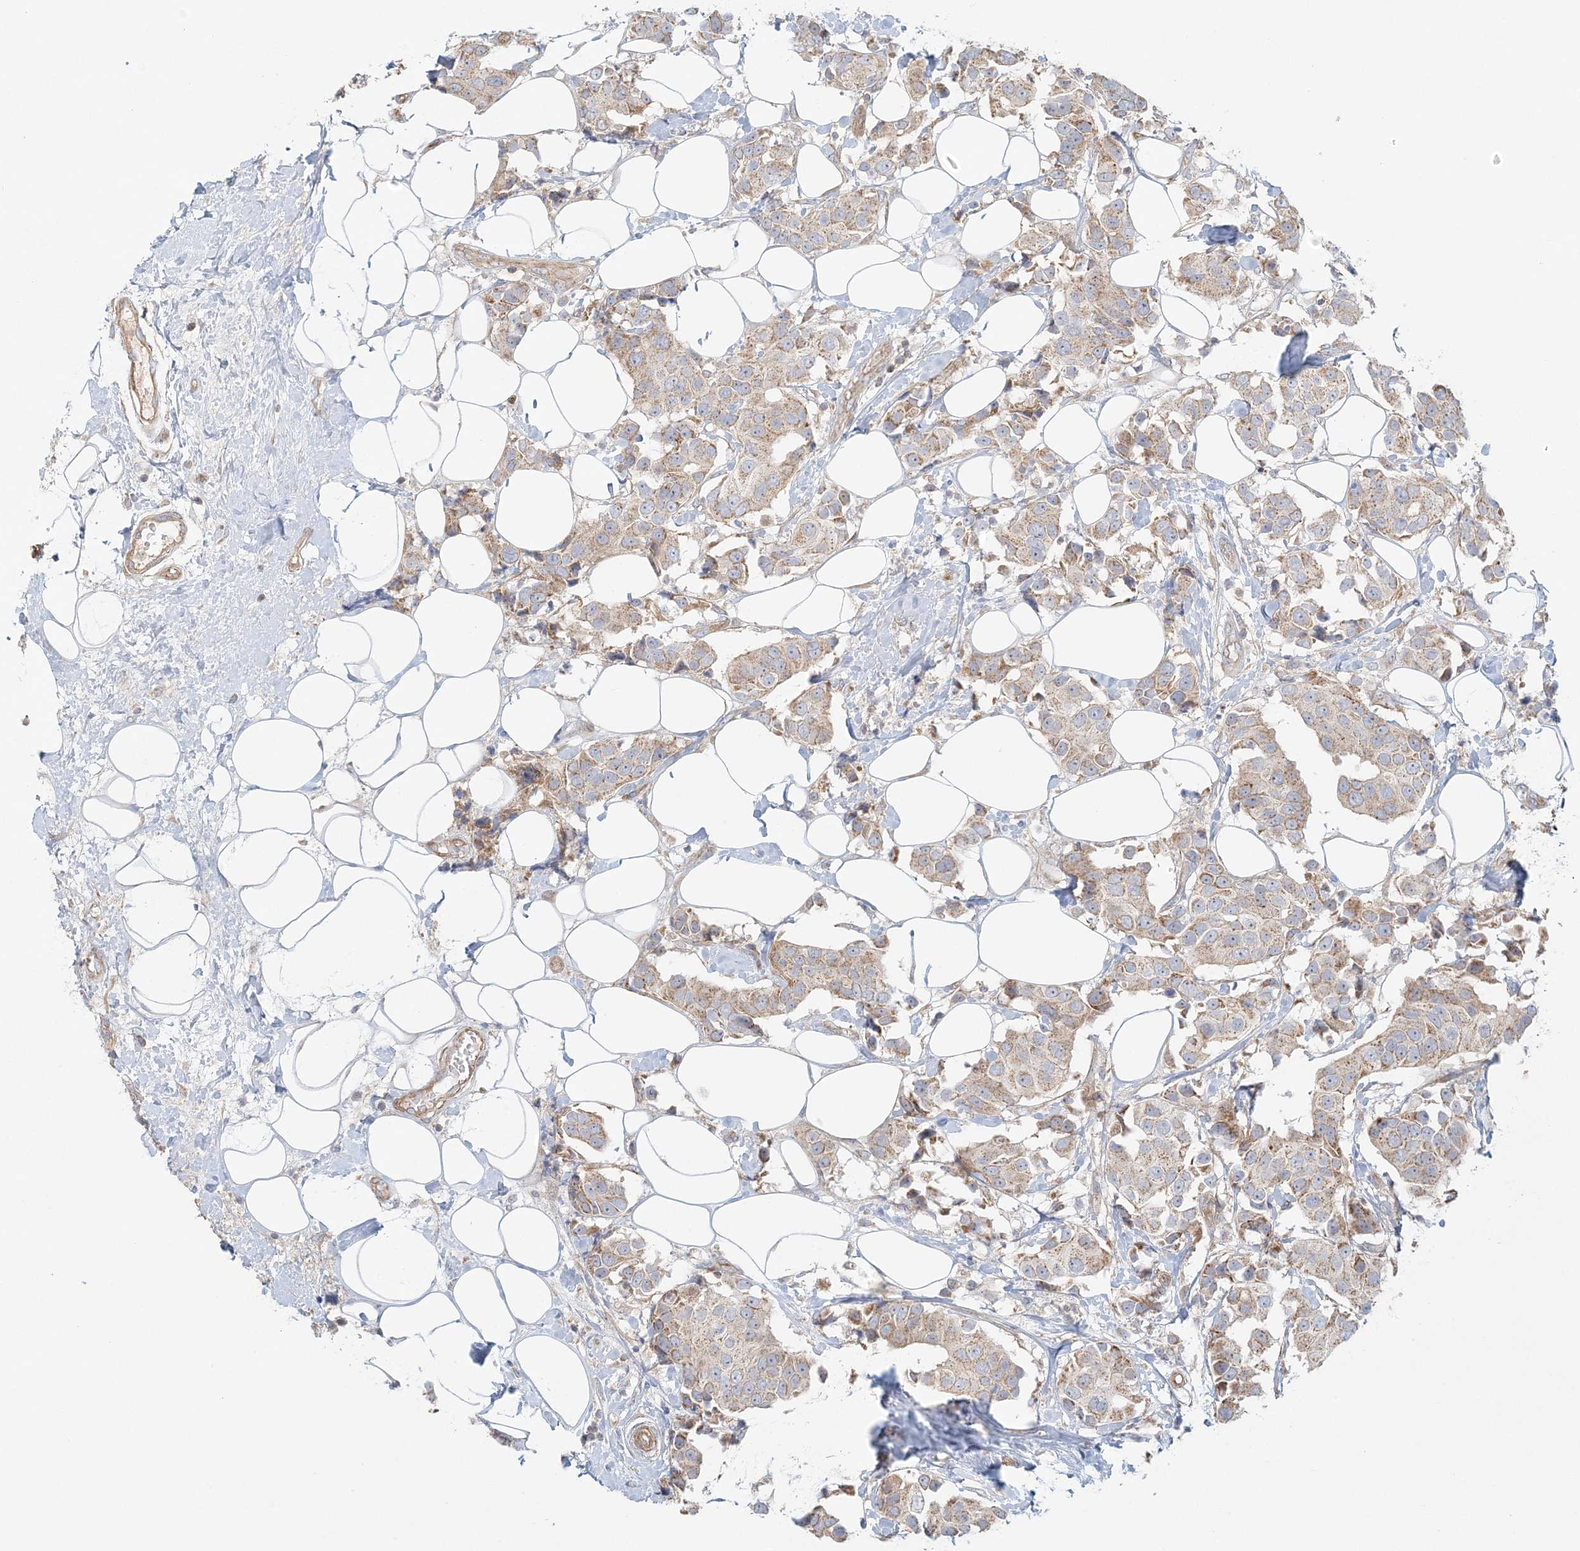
{"staining": {"intensity": "weak", "quantity": ">75%", "location": "cytoplasmic/membranous"}, "tissue": "breast cancer", "cell_type": "Tumor cells", "image_type": "cancer", "snomed": [{"axis": "morphology", "description": "Normal tissue, NOS"}, {"axis": "morphology", "description": "Duct carcinoma"}, {"axis": "topography", "description": "Breast"}], "caption": "An image of human breast cancer stained for a protein shows weak cytoplasmic/membranous brown staining in tumor cells.", "gene": "KIAA0232", "patient": {"sex": "female", "age": 39}}